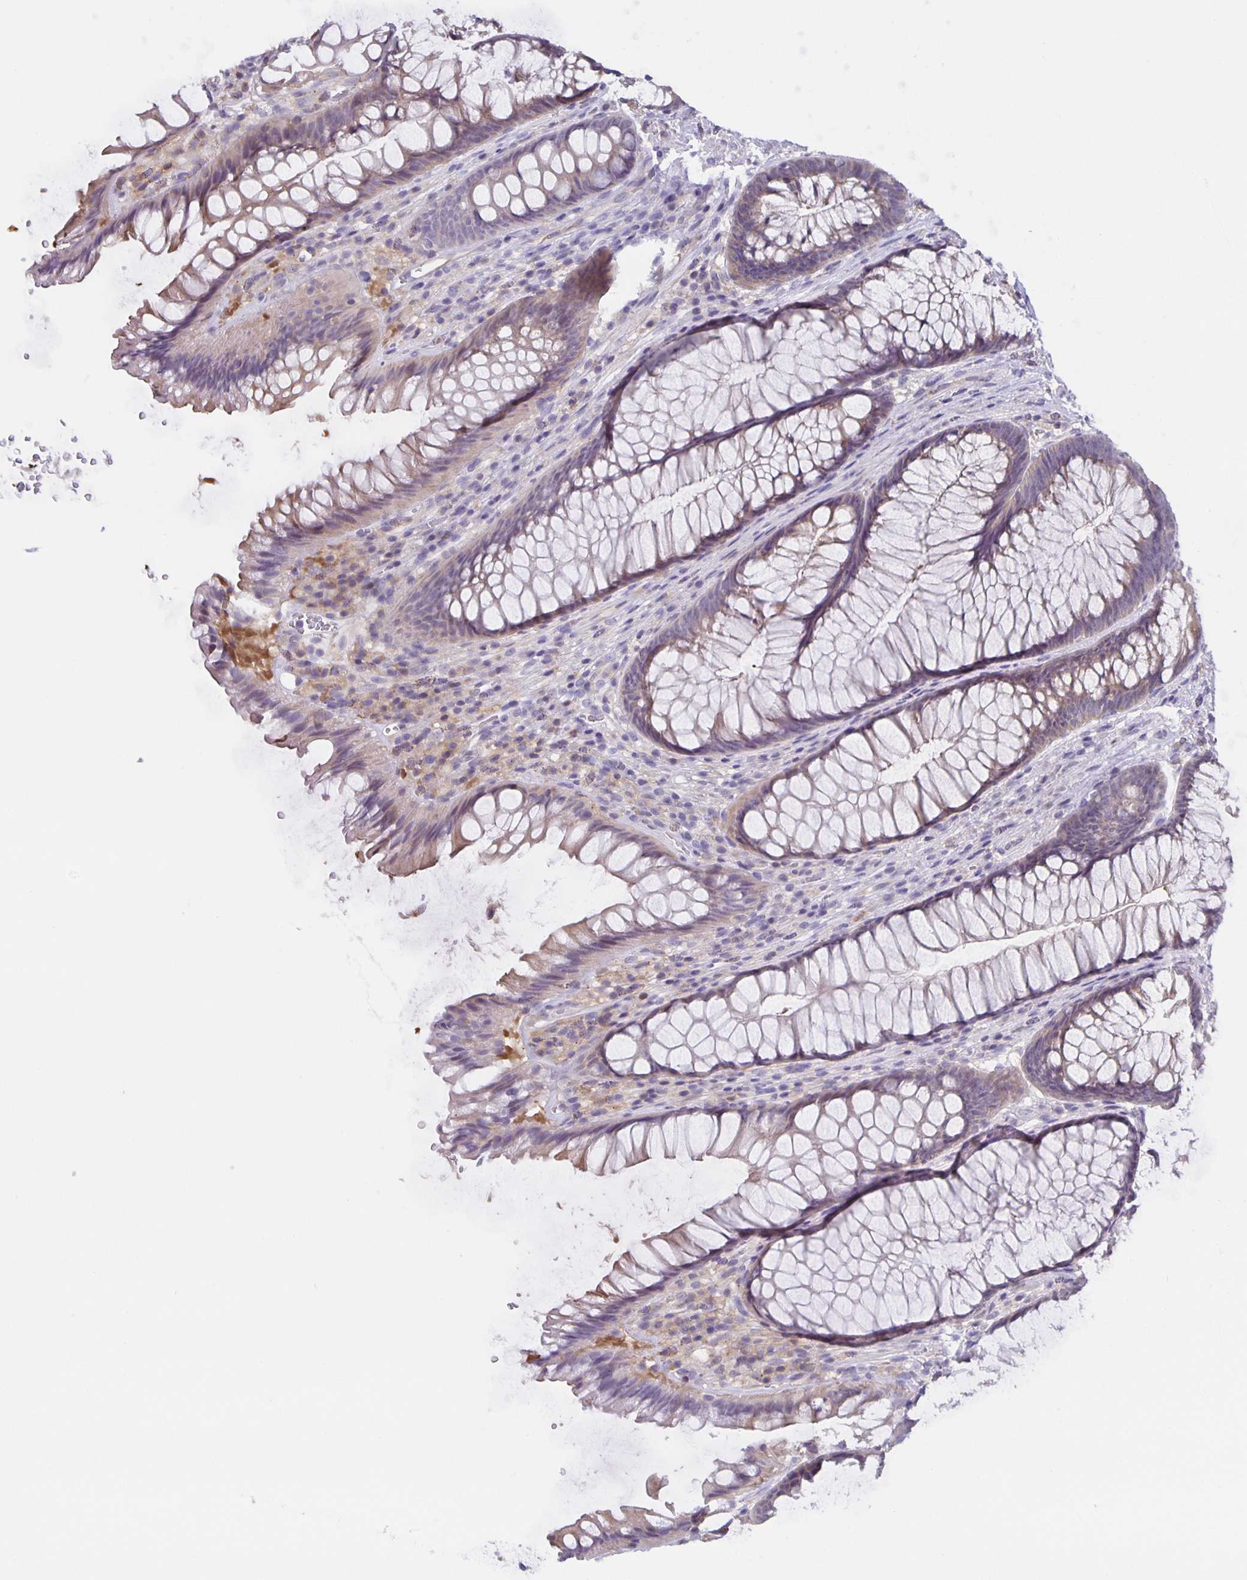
{"staining": {"intensity": "weak", "quantity": "25%-75%", "location": "cytoplasmic/membranous"}, "tissue": "rectum", "cell_type": "Glandular cells", "image_type": "normal", "snomed": [{"axis": "morphology", "description": "Normal tissue, NOS"}, {"axis": "topography", "description": "Rectum"}], "caption": "Approximately 25%-75% of glandular cells in normal human rectum exhibit weak cytoplasmic/membranous protein expression as visualized by brown immunohistochemical staining.", "gene": "MARCHF6", "patient": {"sex": "male", "age": 53}}